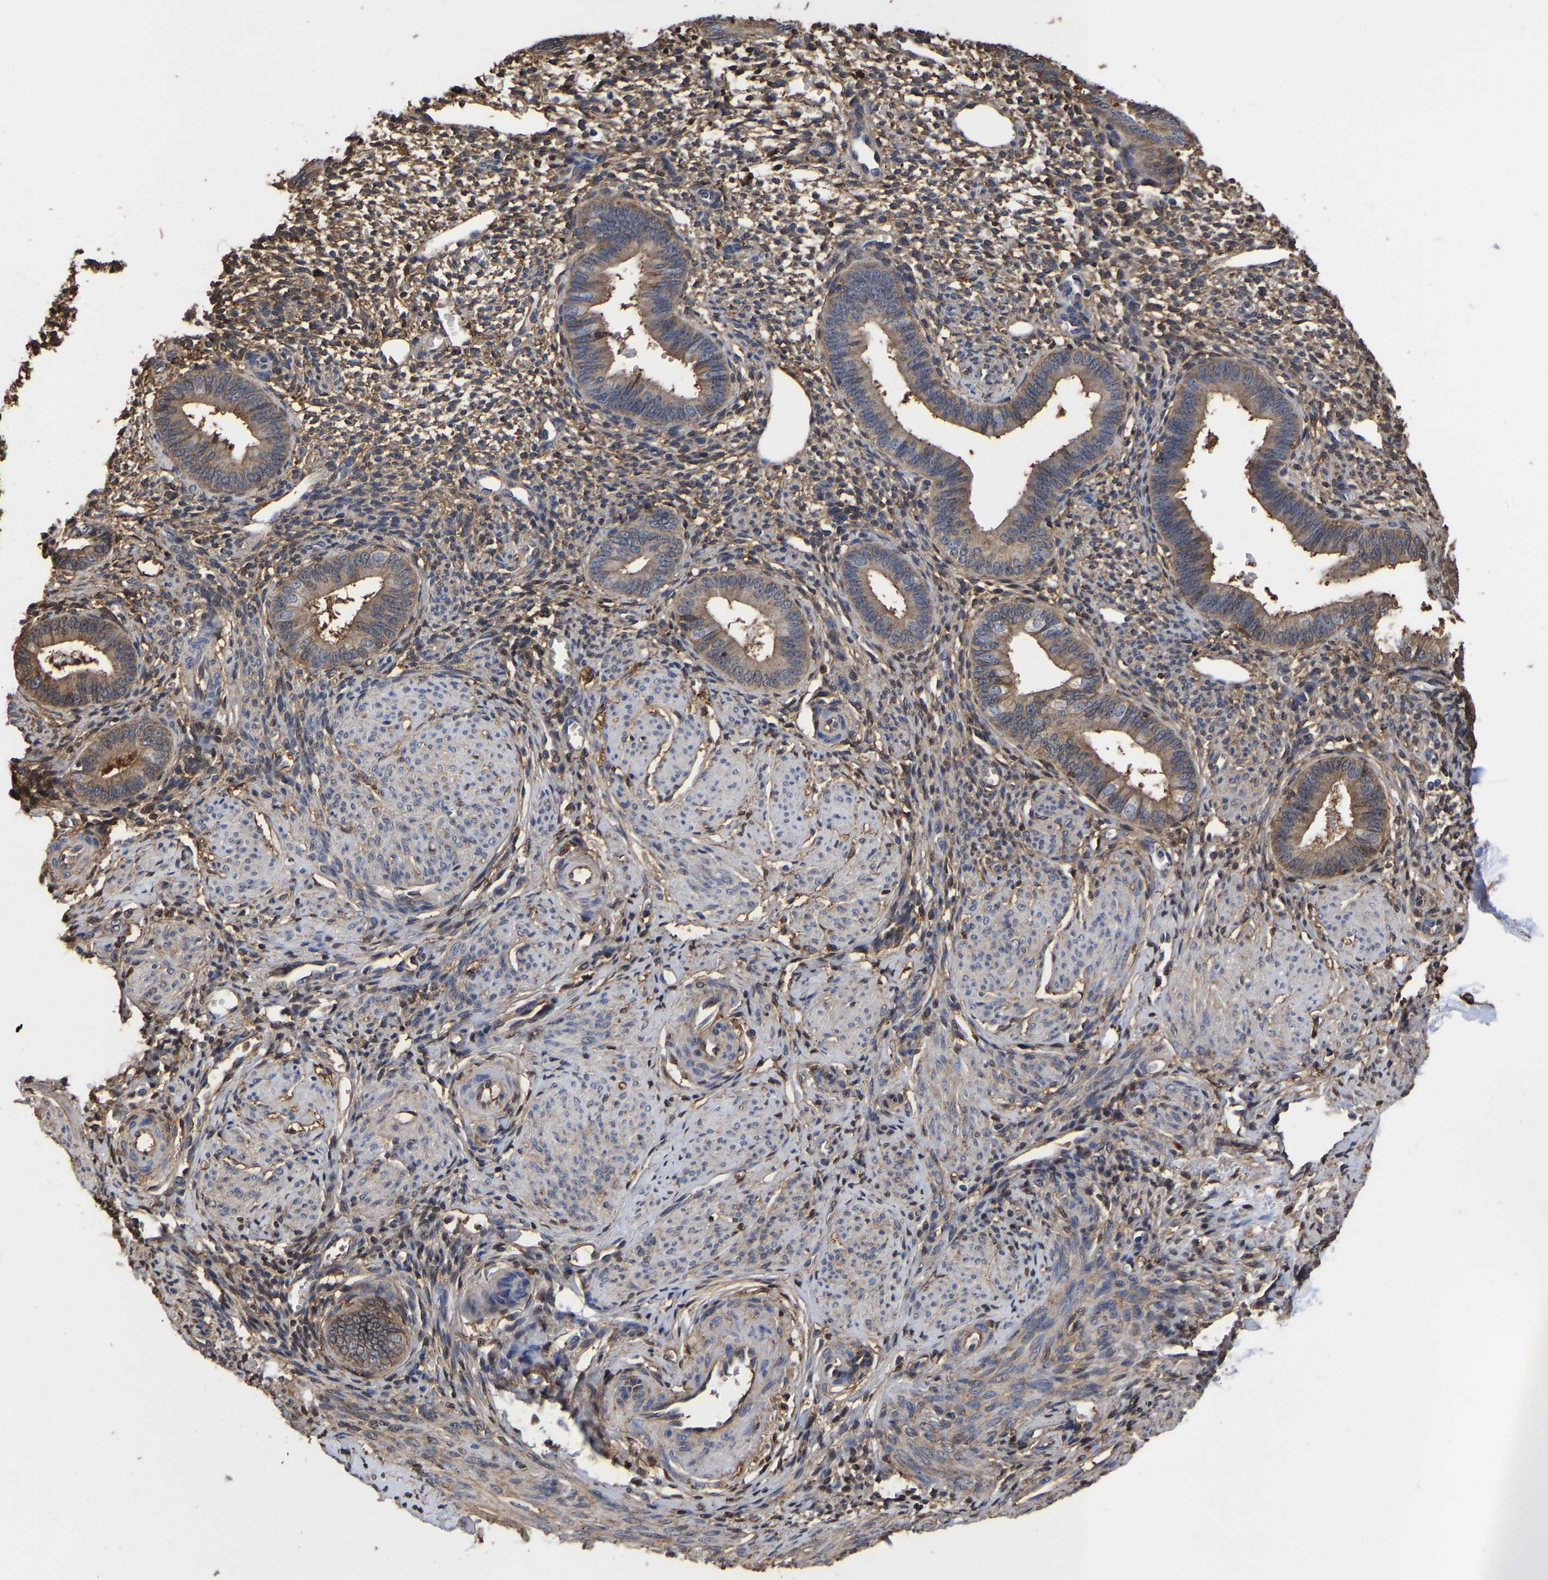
{"staining": {"intensity": "moderate", "quantity": ">75%", "location": "cytoplasmic/membranous"}, "tissue": "endometrium", "cell_type": "Cells in endometrial stroma", "image_type": "normal", "snomed": [{"axis": "morphology", "description": "Normal tissue, NOS"}, {"axis": "topography", "description": "Endometrium"}], "caption": "High-magnification brightfield microscopy of benign endometrium stained with DAB (3,3'-diaminobenzidine) (brown) and counterstained with hematoxylin (blue). cells in endometrial stroma exhibit moderate cytoplasmic/membranous positivity is identified in approximately>75% of cells. (DAB (3,3'-diaminobenzidine) IHC with brightfield microscopy, high magnification).", "gene": "LIF", "patient": {"sex": "female", "age": 46}}